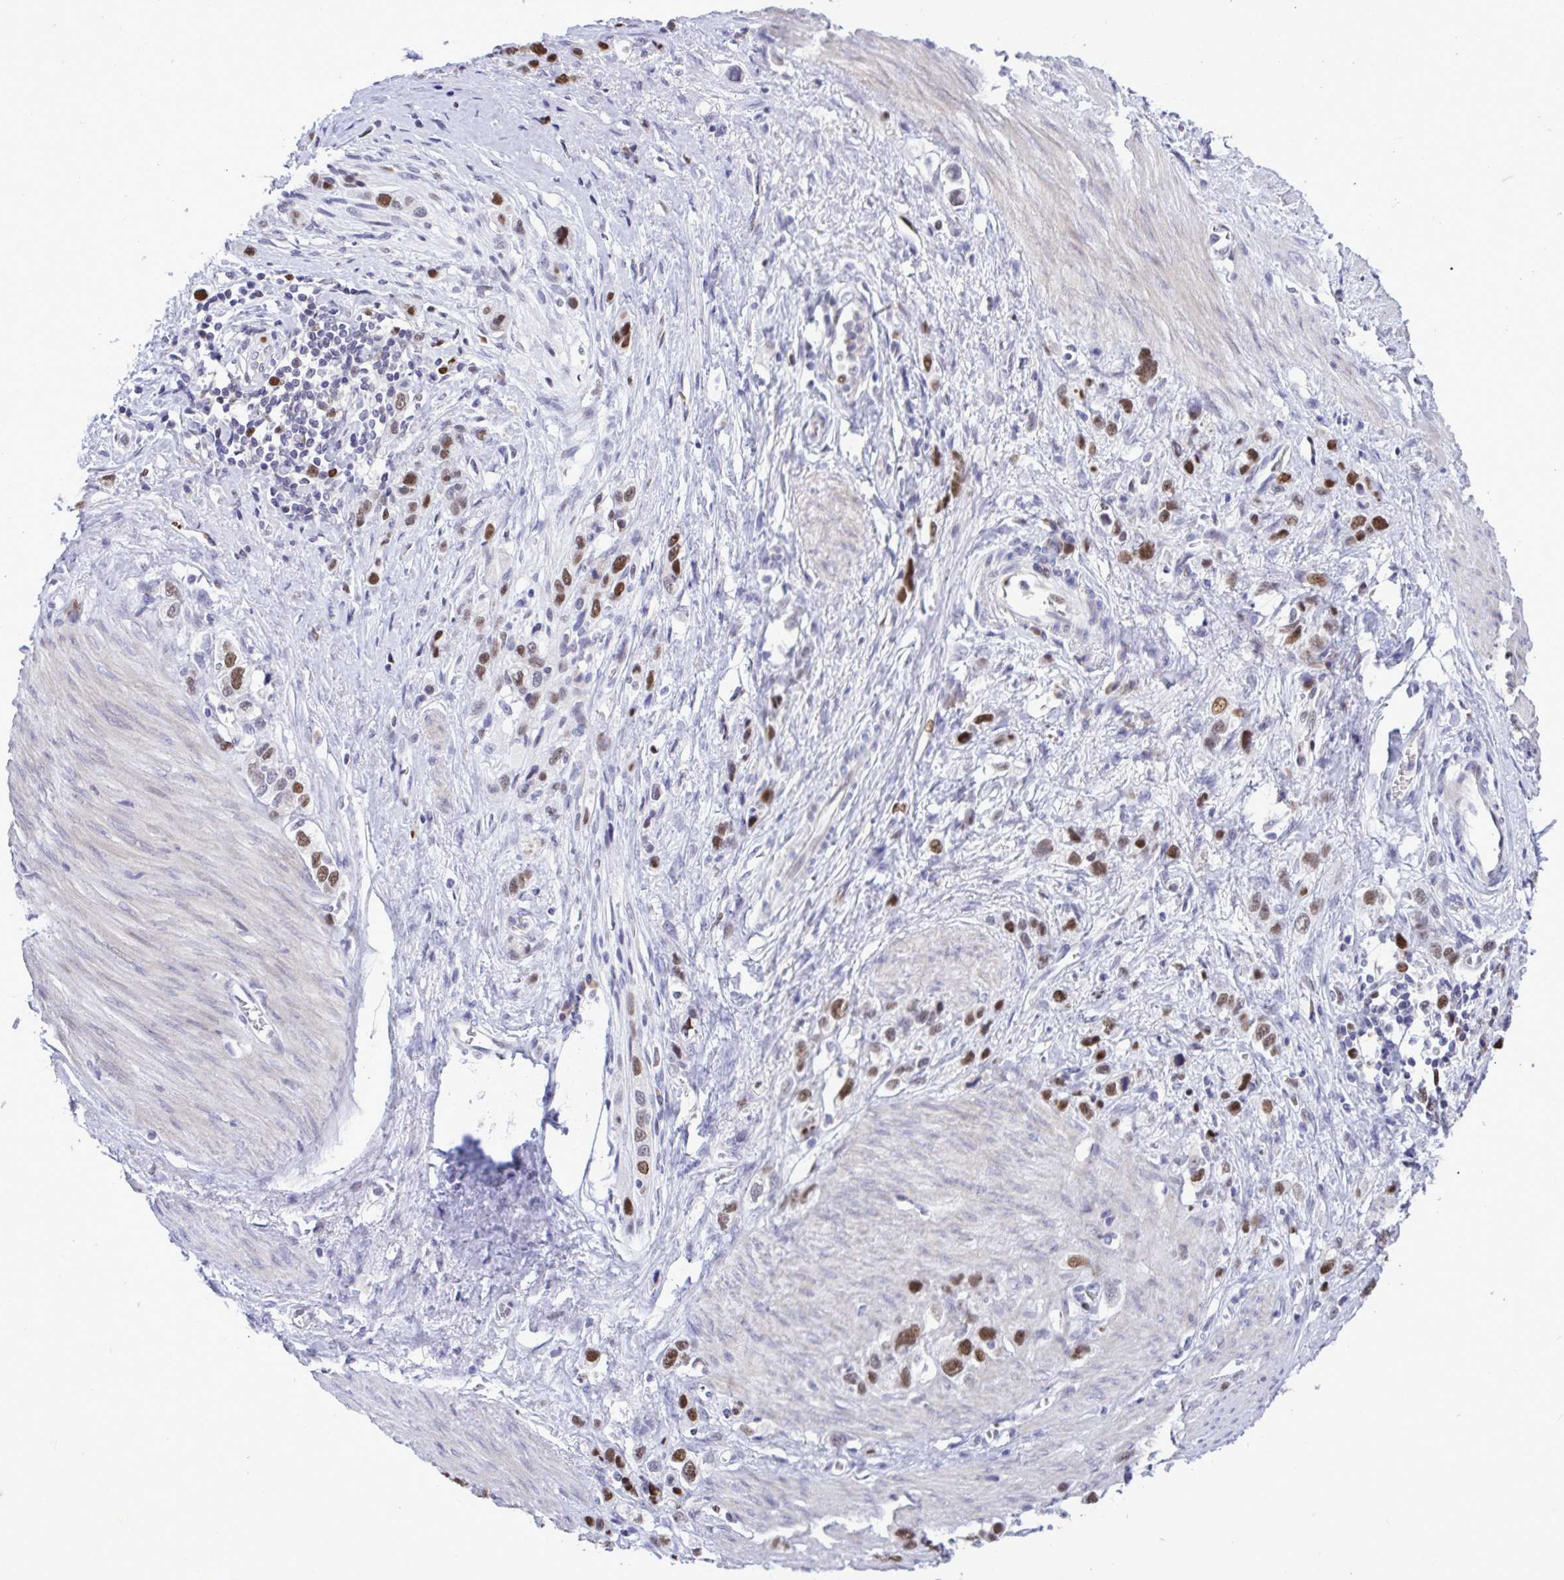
{"staining": {"intensity": "strong", "quantity": "25%-75%", "location": "nuclear"}, "tissue": "stomach cancer", "cell_type": "Tumor cells", "image_type": "cancer", "snomed": [{"axis": "morphology", "description": "Adenocarcinoma, NOS"}, {"axis": "topography", "description": "Stomach"}], "caption": "Immunohistochemistry histopathology image of stomach cancer stained for a protein (brown), which reveals high levels of strong nuclear staining in about 25%-75% of tumor cells.", "gene": "C1QL2", "patient": {"sex": "female", "age": 65}}